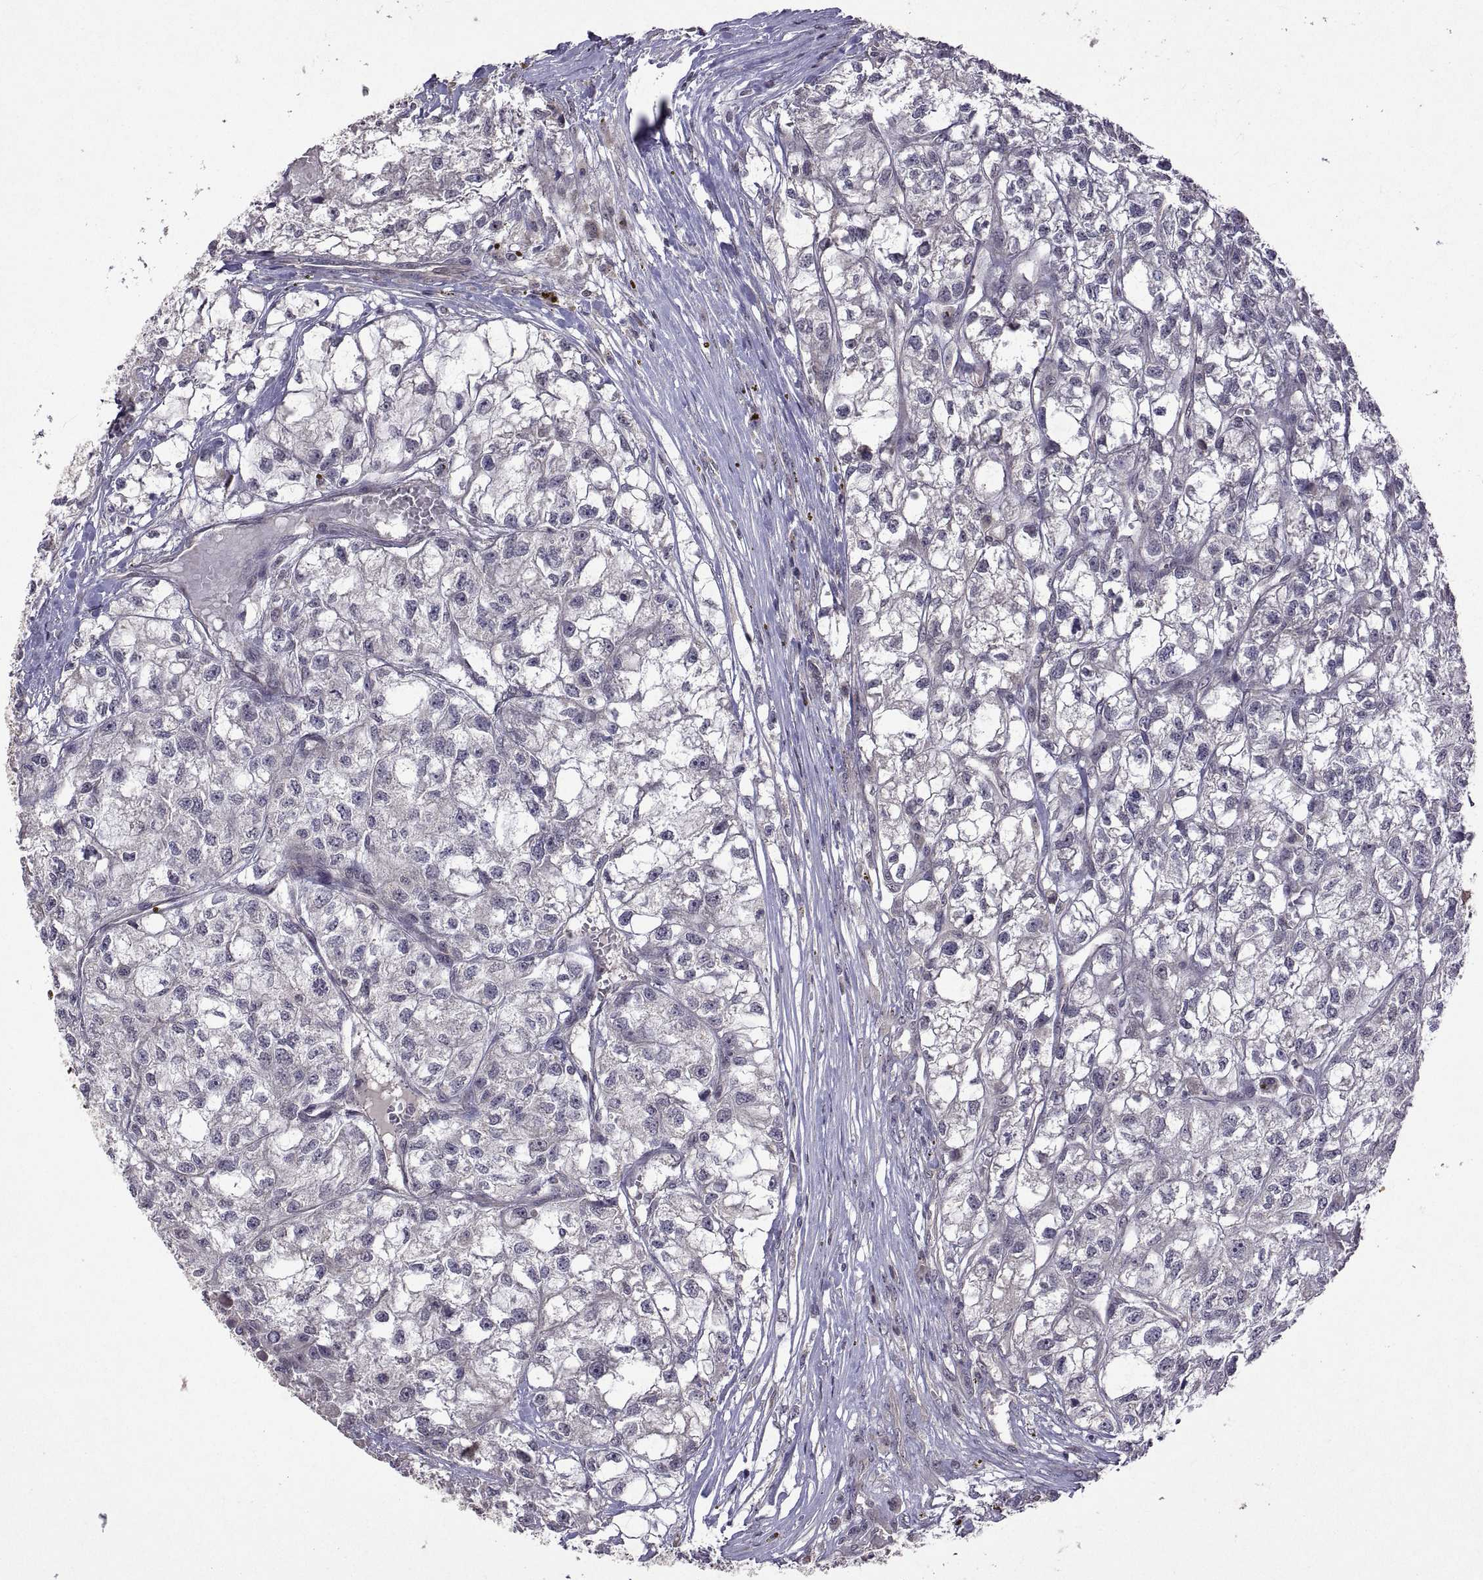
{"staining": {"intensity": "negative", "quantity": "none", "location": "none"}, "tissue": "renal cancer", "cell_type": "Tumor cells", "image_type": "cancer", "snomed": [{"axis": "morphology", "description": "Adenocarcinoma, NOS"}, {"axis": "topography", "description": "Kidney"}], "caption": "Adenocarcinoma (renal) was stained to show a protein in brown. There is no significant staining in tumor cells.", "gene": "LAMA1", "patient": {"sex": "male", "age": 56}}